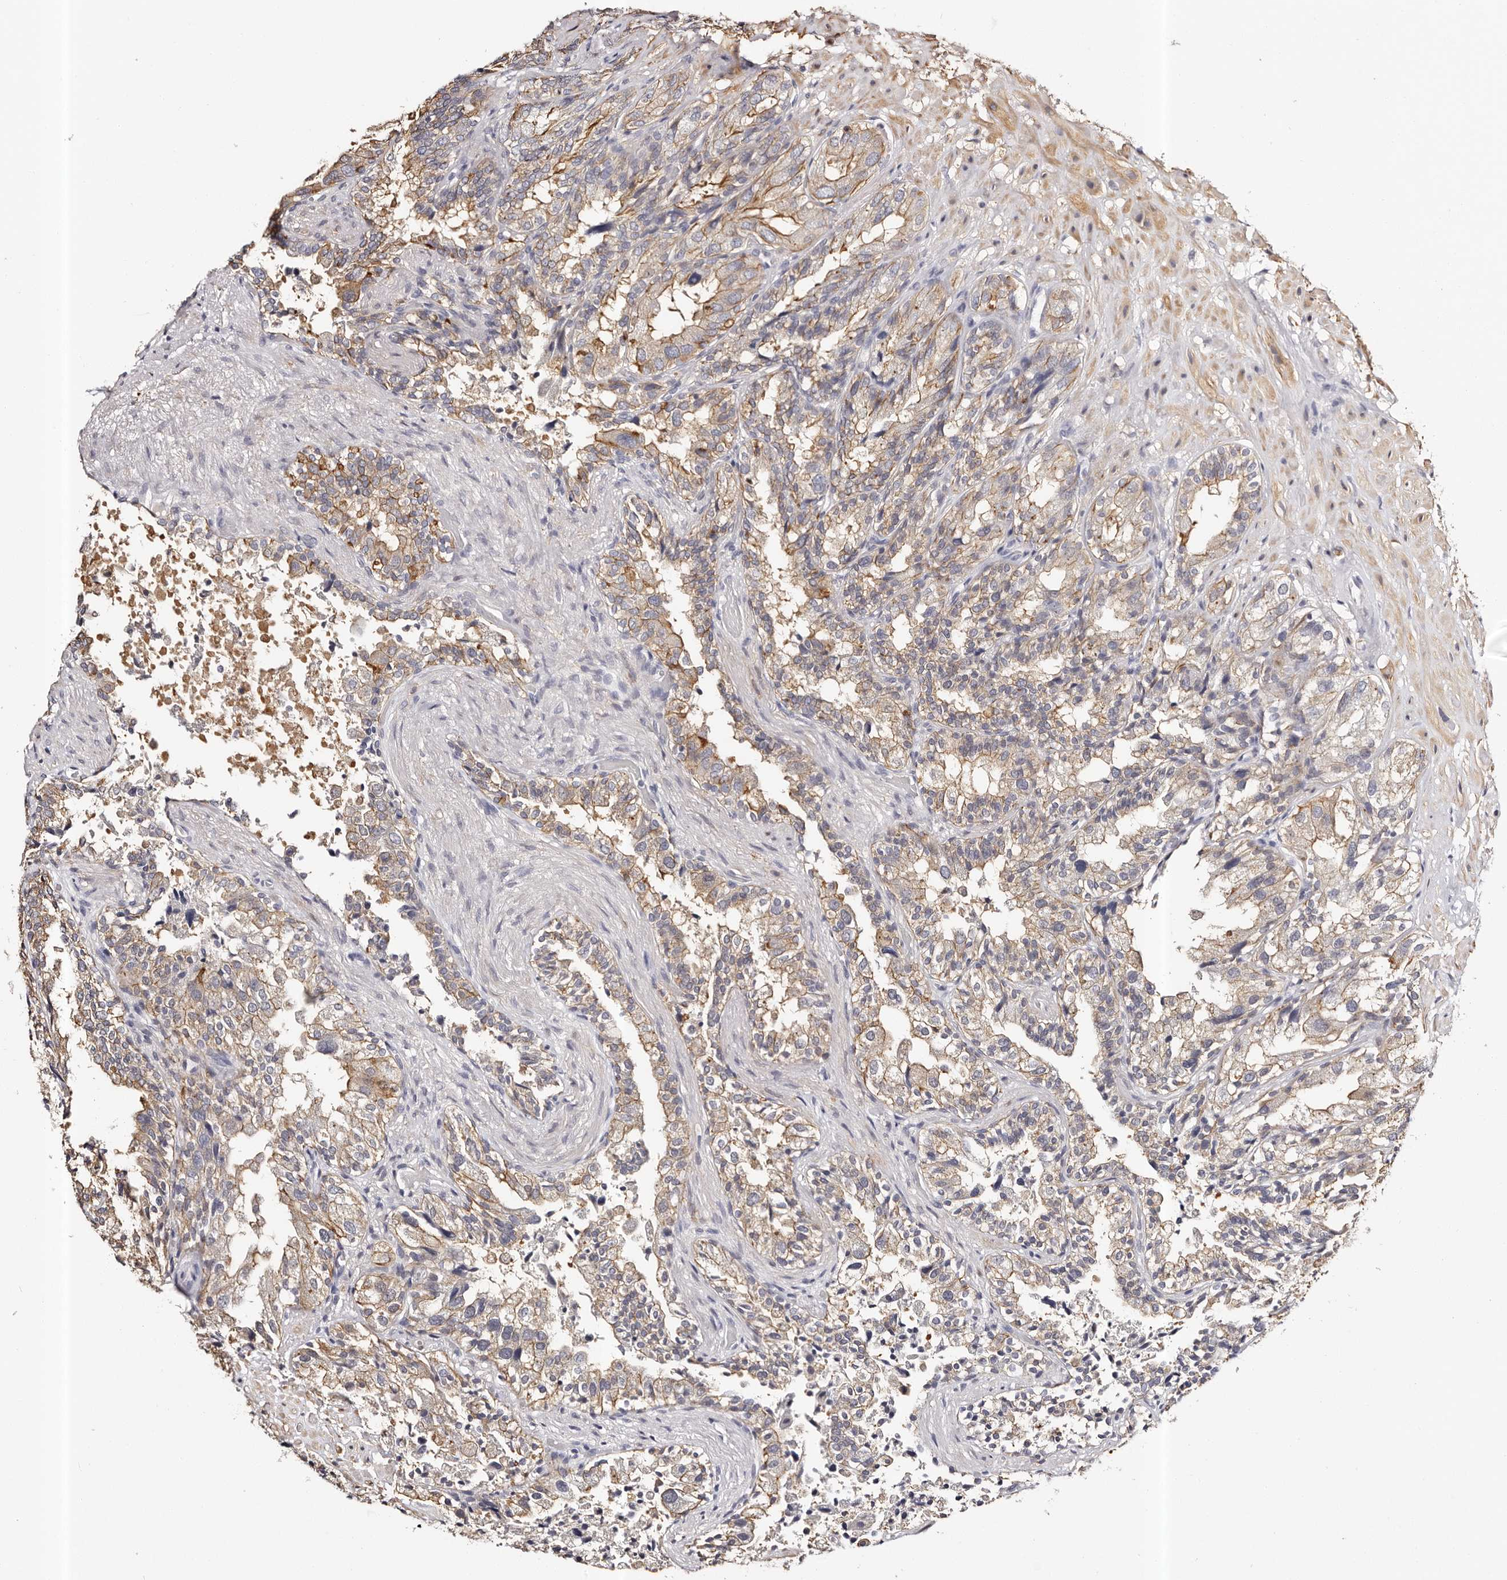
{"staining": {"intensity": "moderate", "quantity": ">75%", "location": "cytoplasmic/membranous"}, "tissue": "seminal vesicle", "cell_type": "Glandular cells", "image_type": "normal", "snomed": [{"axis": "morphology", "description": "Normal tissue, NOS"}, {"axis": "topography", "description": "Seminal veicle"}, {"axis": "topography", "description": "Peripheral nerve tissue"}], "caption": "Immunohistochemical staining of benign human seminal vesicle displays moderate cytoplasmic/membranous protein staining in approximately >75% of glandular cells. (DAB (3,3'-diaminobenzidine) = brown stain, brightfield microscopy at high magnification).", "gene": "ROM1", "patient": {"sex": "male", "age": 63}}